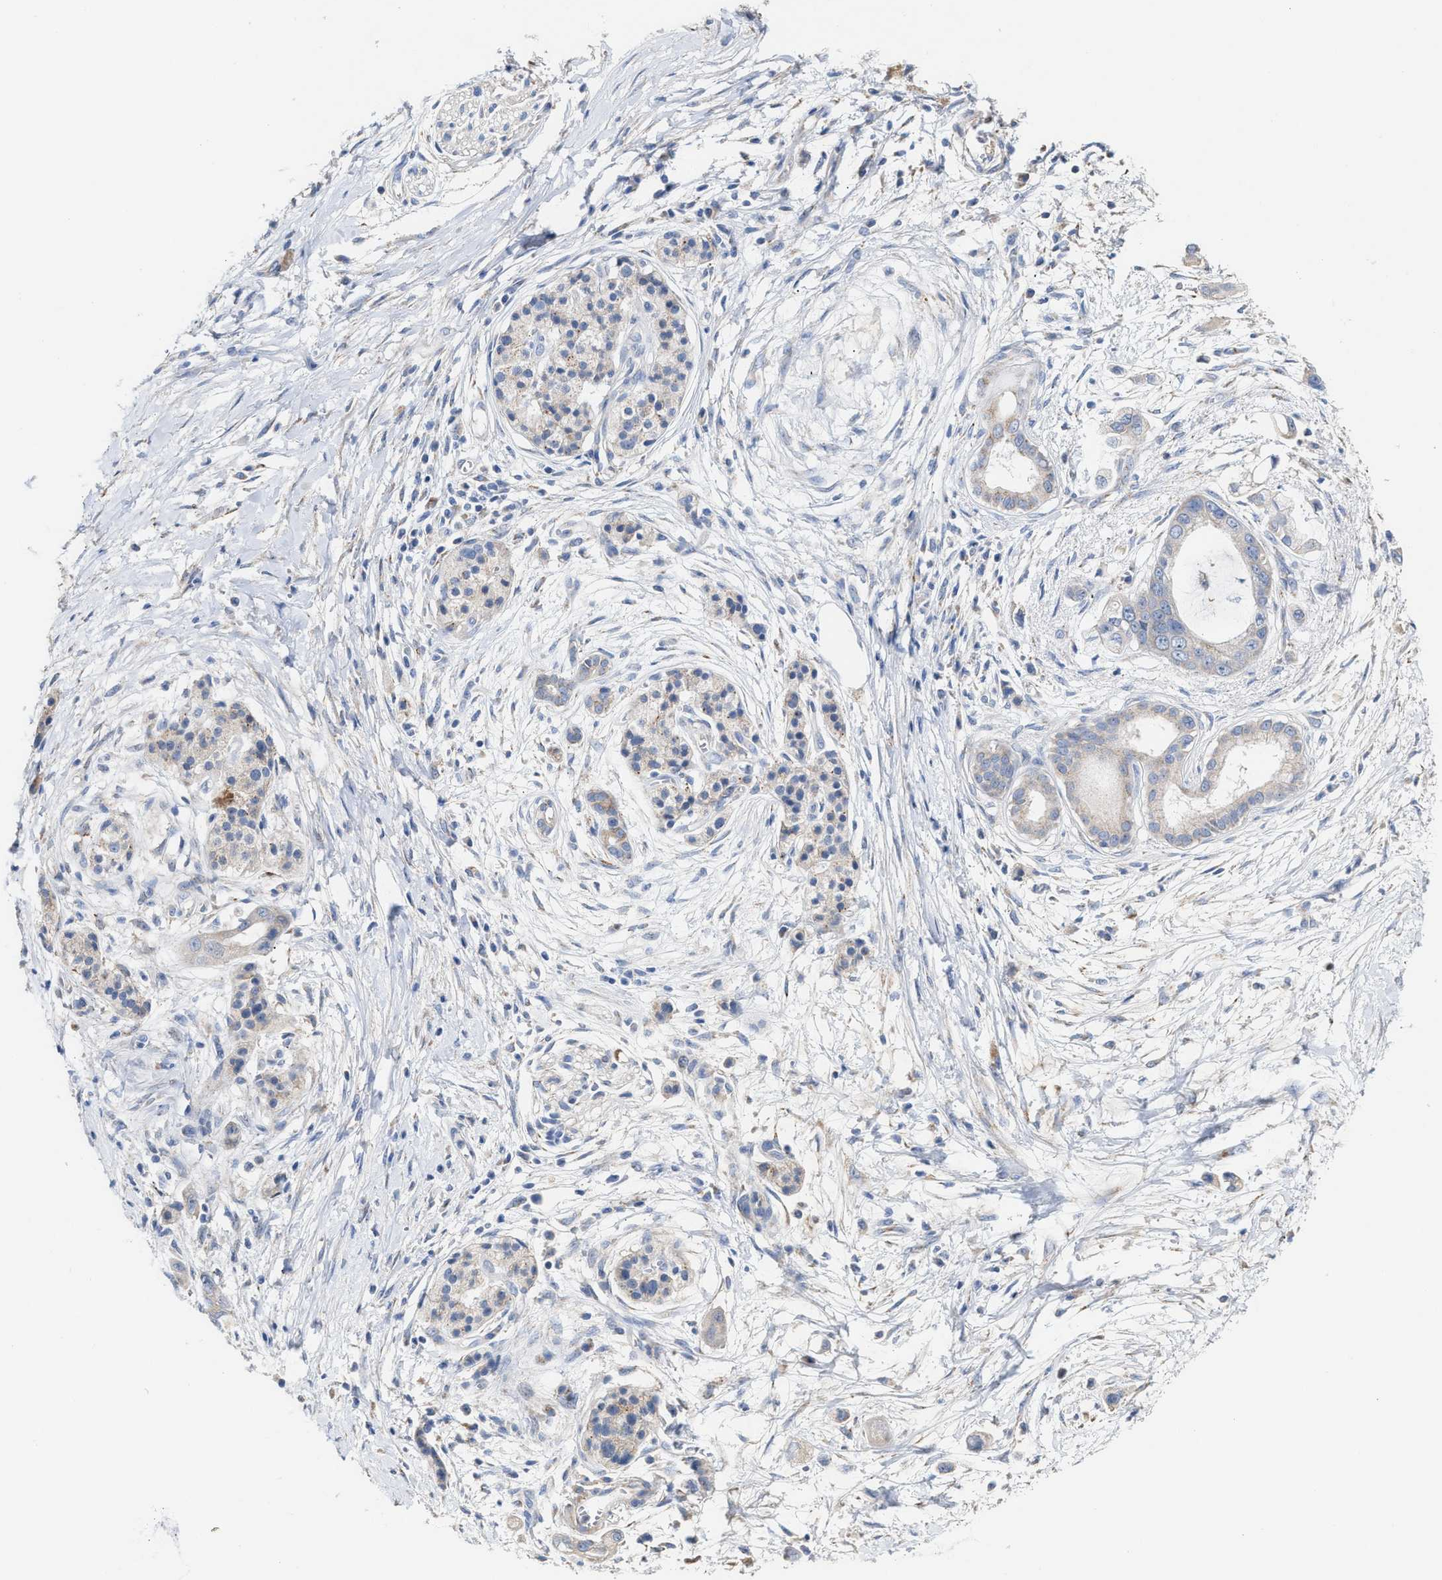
{"staining": {"intensity": "negative", "quantity": "none", "location": "none"}, "tissue": "pancreatic cancer", "cell_type": "Tumor cells", "image_type": "cancer", "snomed": [{"axis": "morphology", "description": "Adenocarcinoma, NOS"}, {"axis": "topography", "description": "Pancreas"}], "caption": "This micrograph is of adenocarcinoma (pancreatic) stained with IHC to label a protein in brown with the nuclei are counter-stained blue. There is no expression in tumor cells.", "gene": "MECR", "patient": {"sex": "male", "age": 59}}